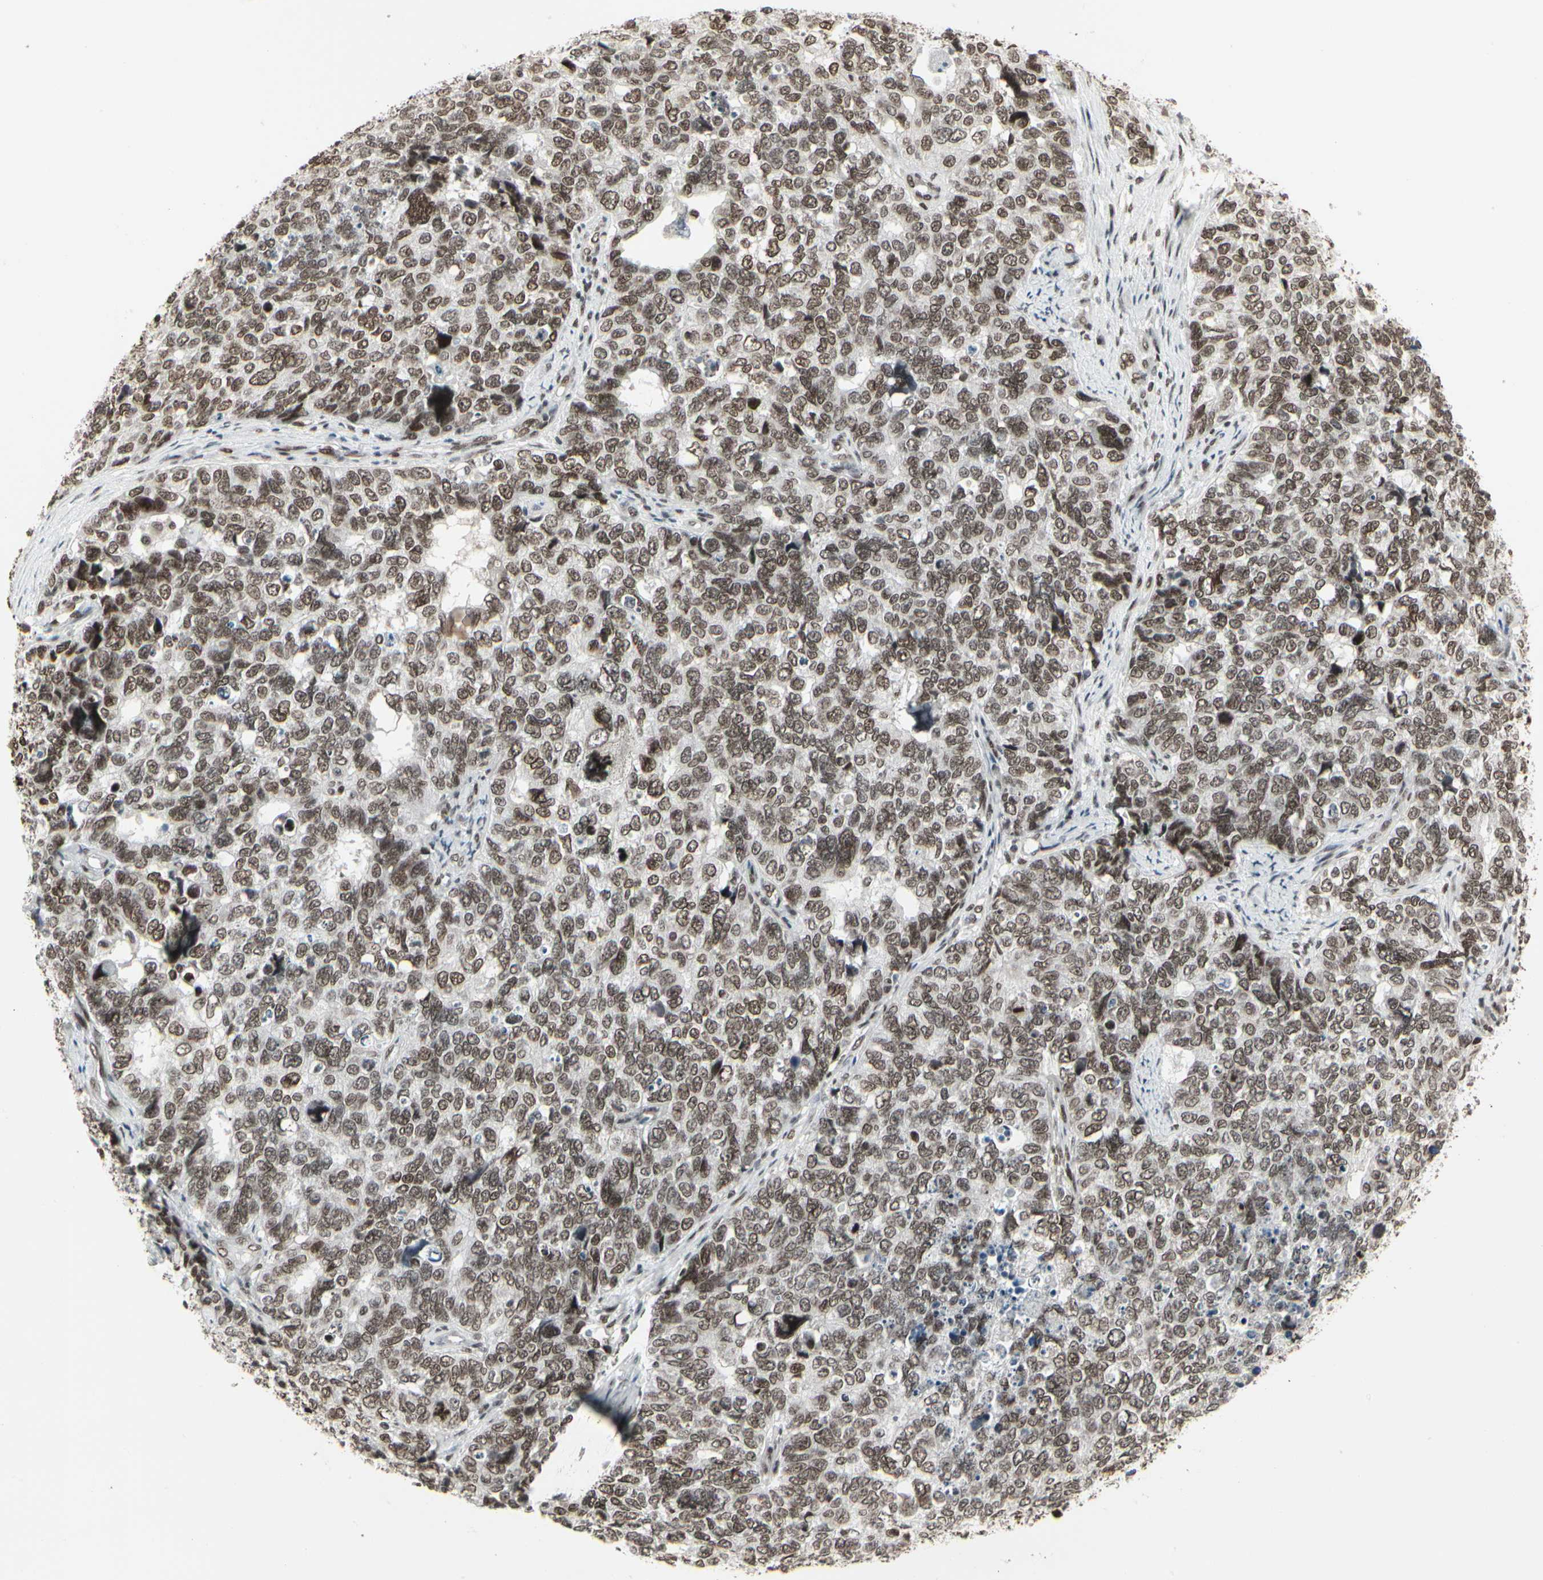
{"staining": {"intensity": "moderate", "quantity": ">75%", "location": "nuclear"}, "tissue": "cervical cancer", "cell_type": "Tumor cells", "image_type": "cancer", "snomed": [{"axis": "morphology", "description": "Squamous cell carcinoma, NOS"}, {"axis": "topography", "description": "Cervix"}], "caption": "Cervical cancer tissue demonstrates moderate nuclear positivity in about >75% of tumor cells Using DAB (brown) and hematoxylin (blue) stains, captured at high magnification using brightfield microscopy.", "gene": "HMG20A", "patient": {"sex": "female", "age": 63}}